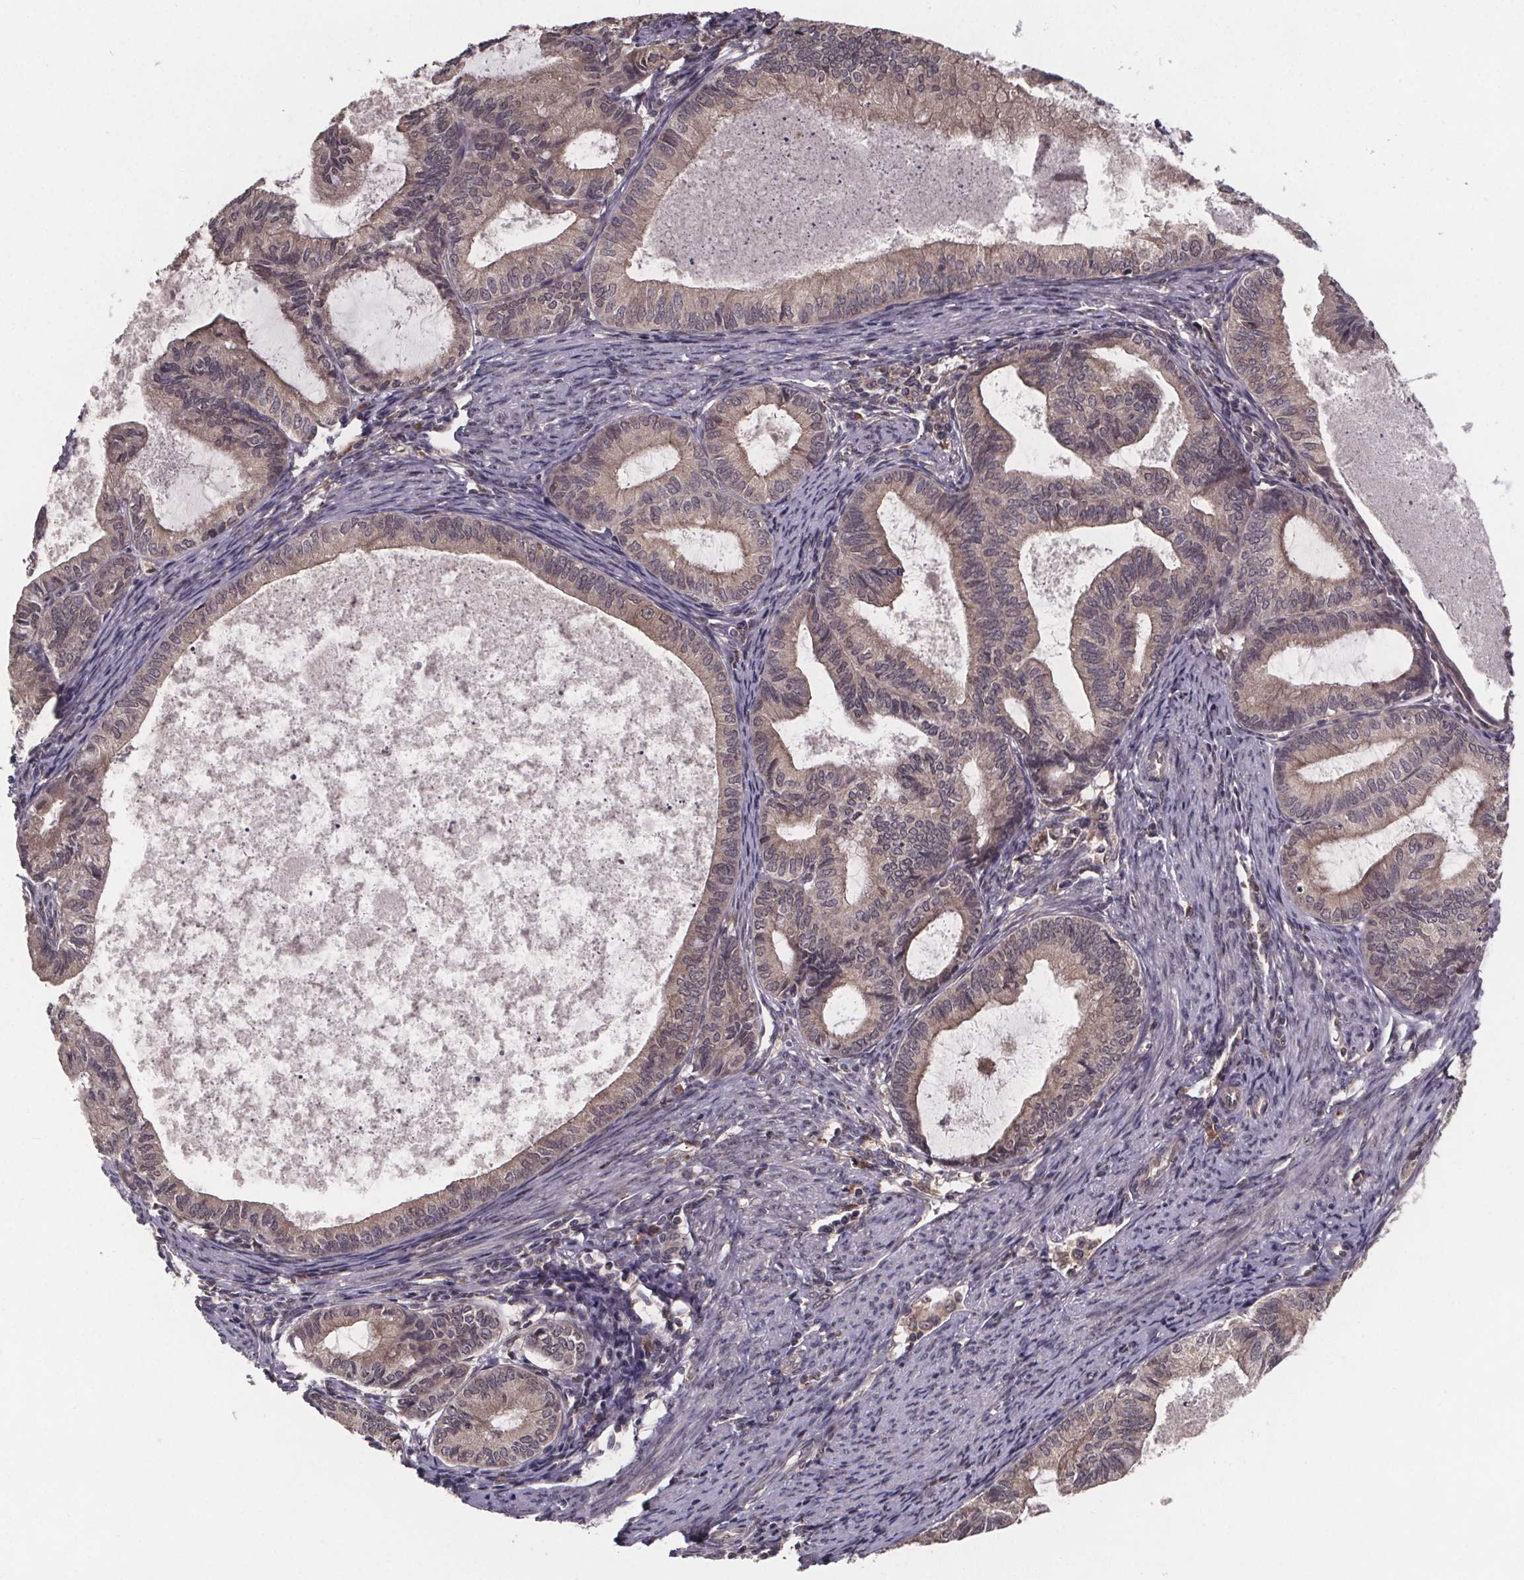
{"staining": {"intensity": "weak", "quantity": ">75%", "location": "cytoplasmic/membranous"}, "tissue": "endometrial cancer", "cell_type": "Tumor cells", "image_type": "cancer", "snomed": [{"axis": "morphology", "description": "Adenocarcinoma, NOS"}, {"axis": "topography", "description": "Endometrium"}], "caption": "Endometrial cancer (adenocarcinoma) stained for a protein shows weak cytoplasmic/membranous positivity in tumor cells.", "gene": "SAT1", "patient": {"sex": "female", "age": 86}}